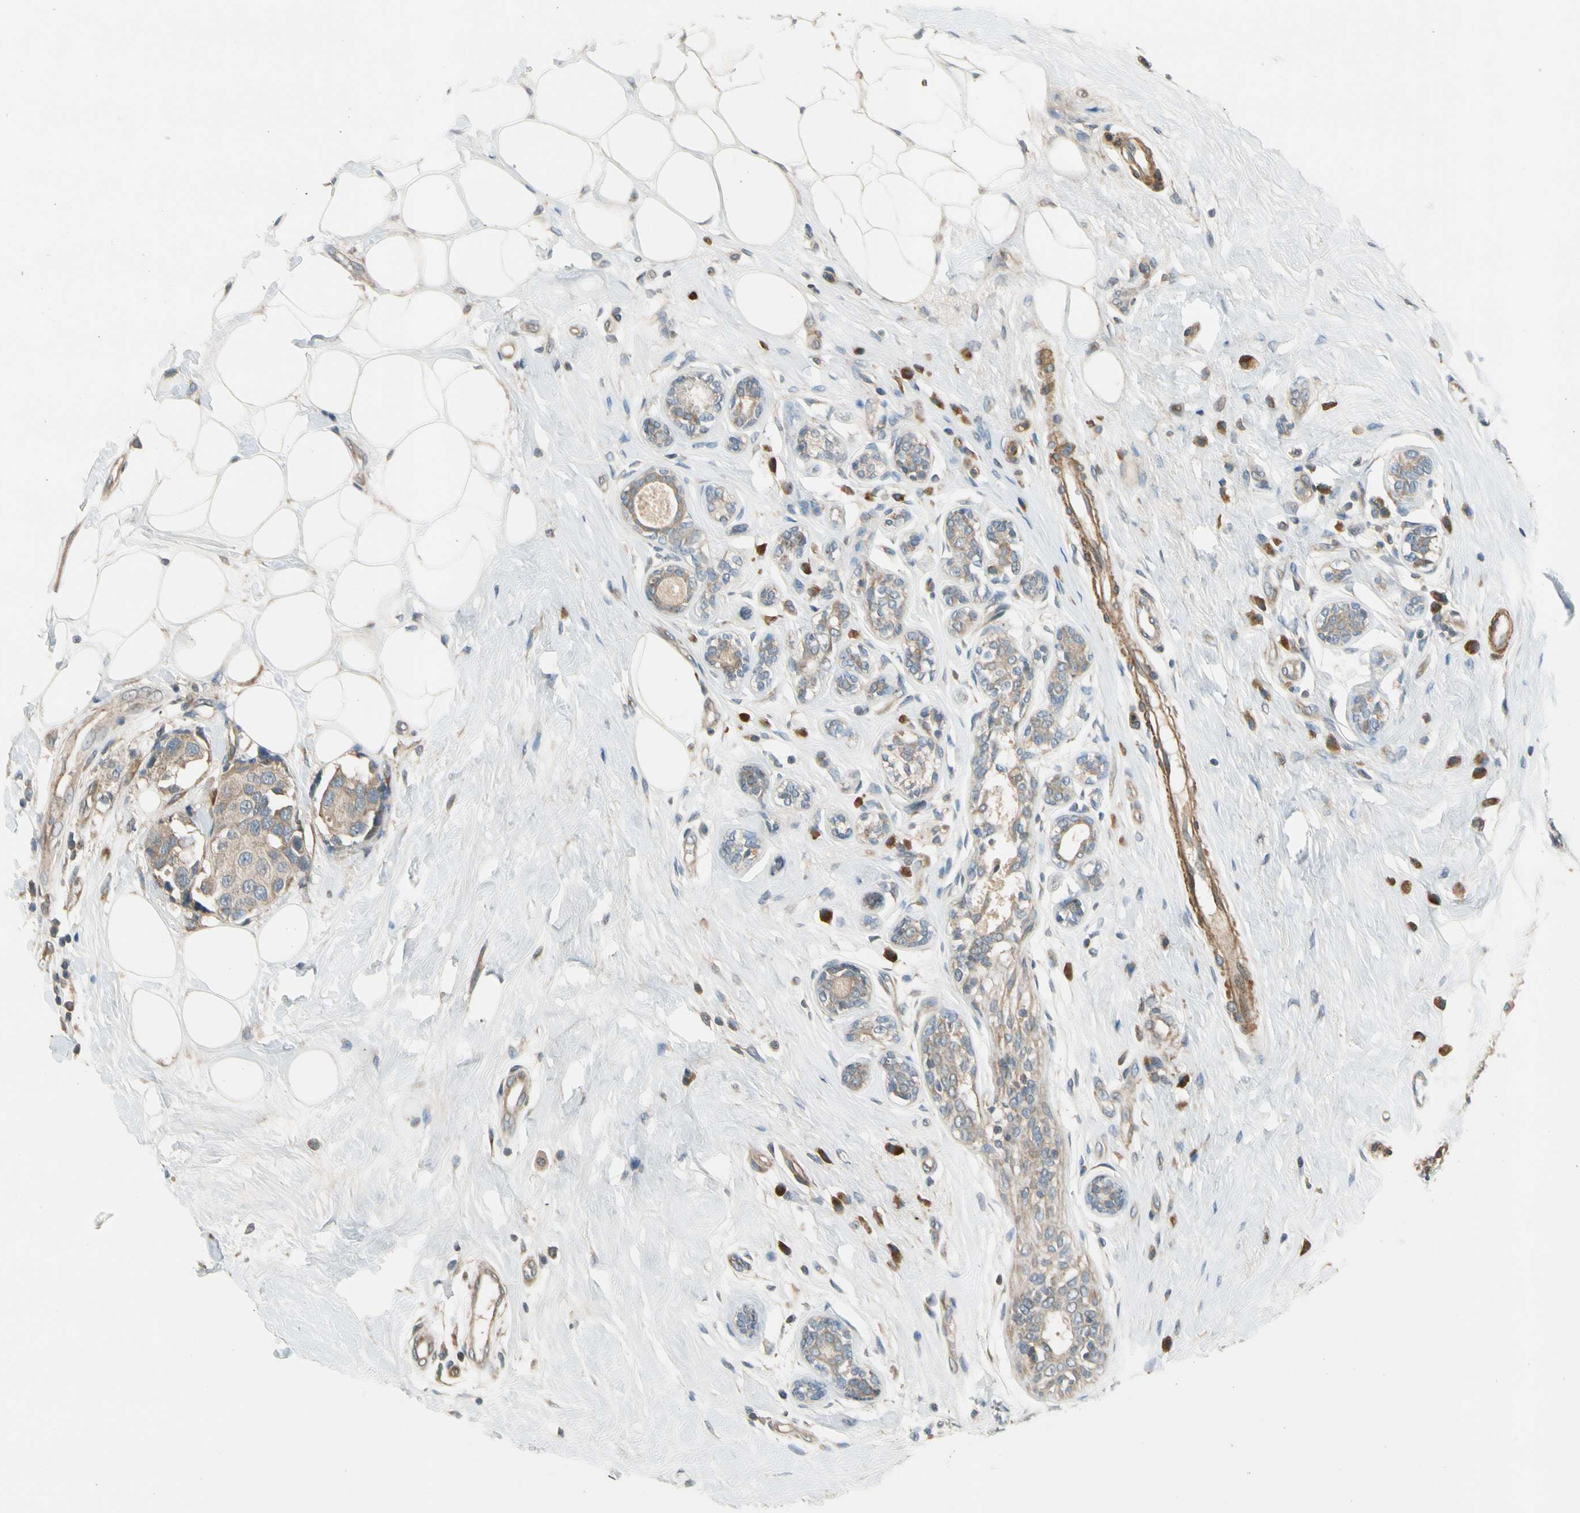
{"staining": {"intensity": "weak", "quantity": "25%-75%", "location": "cytoplasmic/membranous"}, "tissue": "breast cancer", "cell_type": "Tumor cells", "image_type": "cancer", "snomed": [{"axis": "morphology", "description": "Normal tissue, NOS"}, {"axis": "morphology", "description": "Duct carcinoma"}, {"axis": "topography", "description": "Breast"}], "caption": "Immunohistochemical staining of infiltrating ductal carcinoma (breast) demonstrates low levels of weak cytoplasmic/membranous positivity in about 25%-75% of tumor cells.", "gene": "MST1R", "patient": {"sex": "female", "age": 39}}